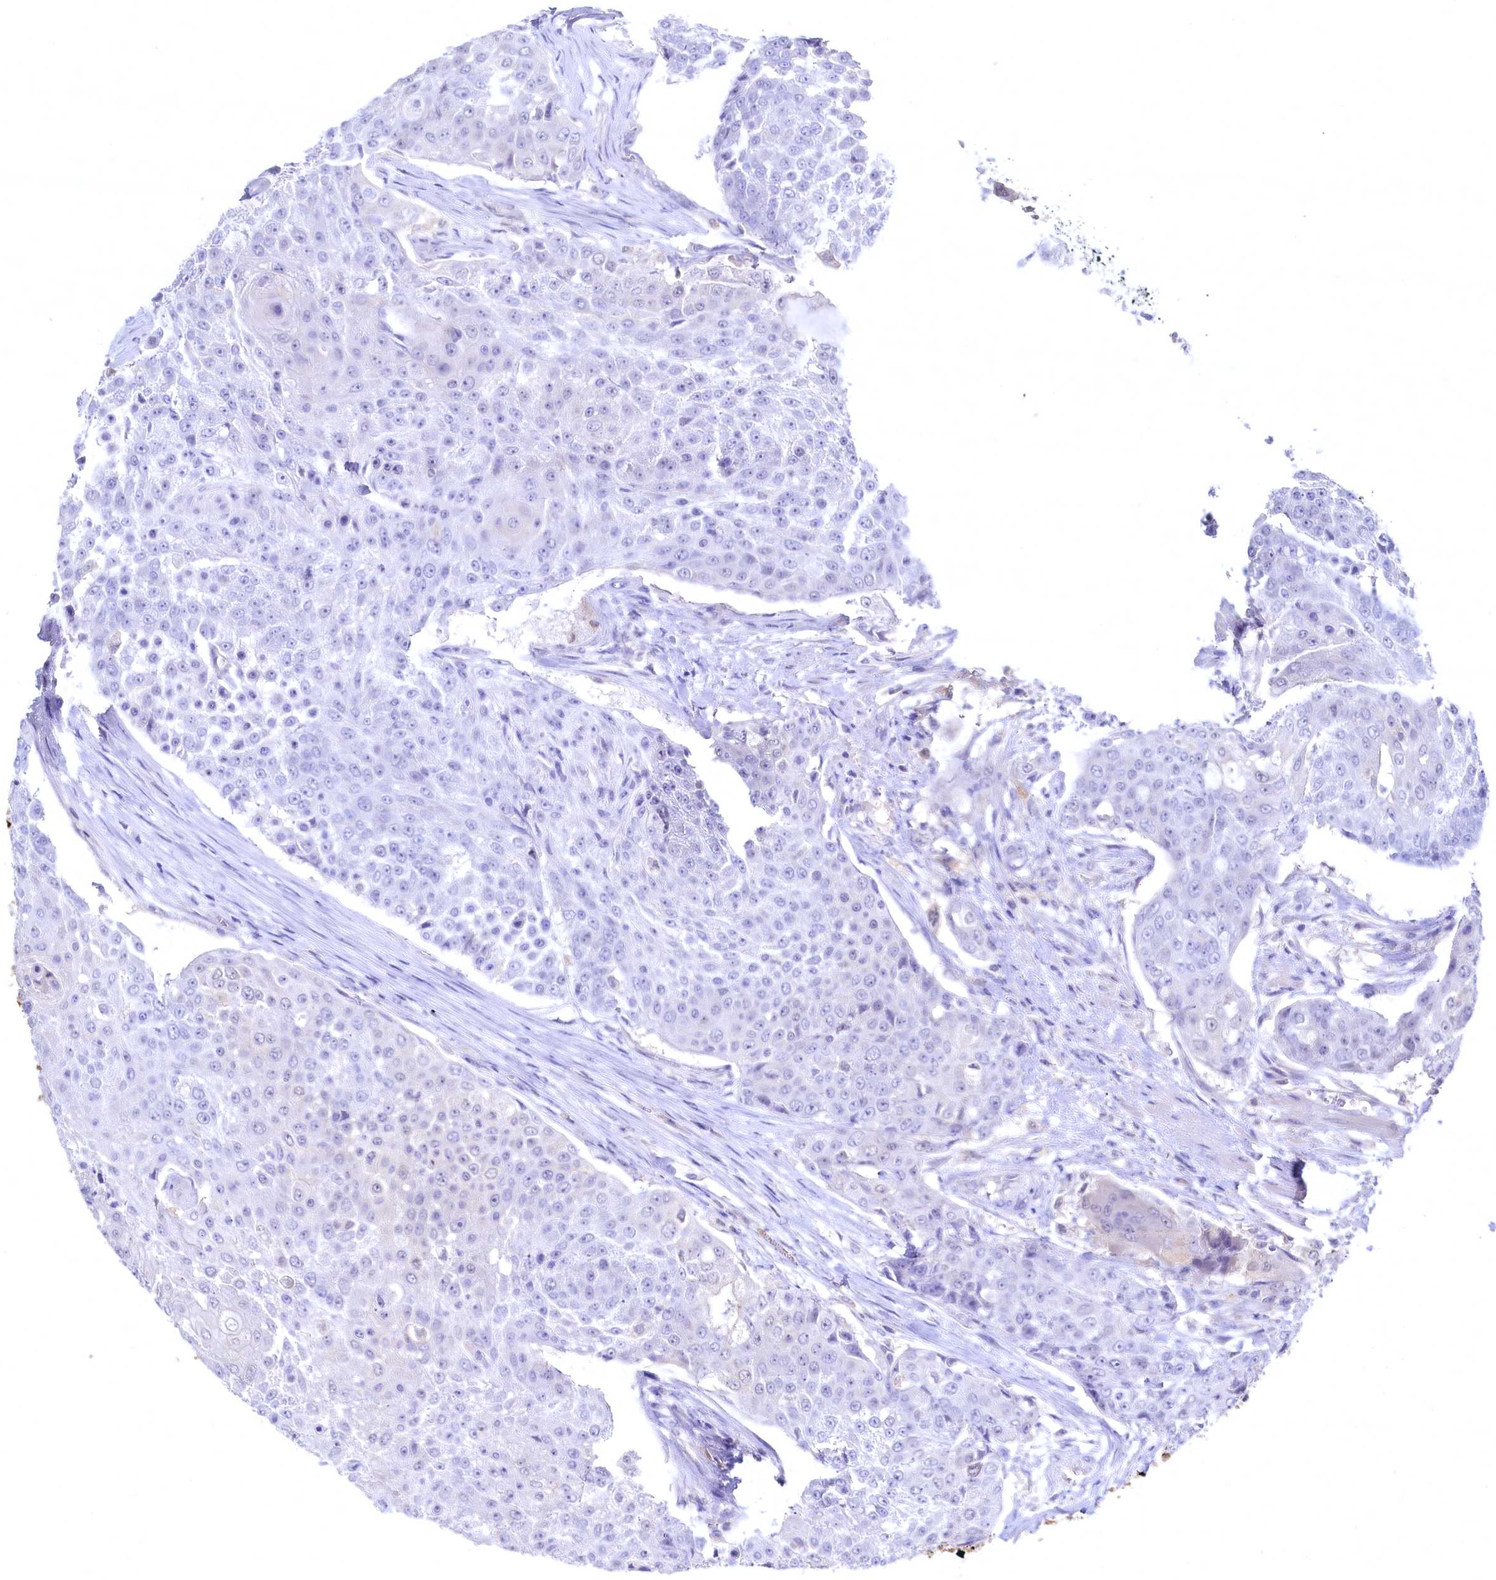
{"staining": {"intensity": "negative", "quantity": "none", "location": "none"}, "tissue": "urothelial cancer", "cell_type": "Tumor cells", "image_type": "cancer", "snomed": [{"axis": "morphology", "description": "Urothelial carcinoma, High grade"}, {"axis": "topography", "description": "Urinary bladder"}], "caption": "Immunohistochemistry (IHC) of urothelial cancer shows no staining in tumor cells. (DAB immunohistochemistry with hematoxylin counter stain).", "gene": "C11orf54", "patient": {"sex": "female", "age": 63}}